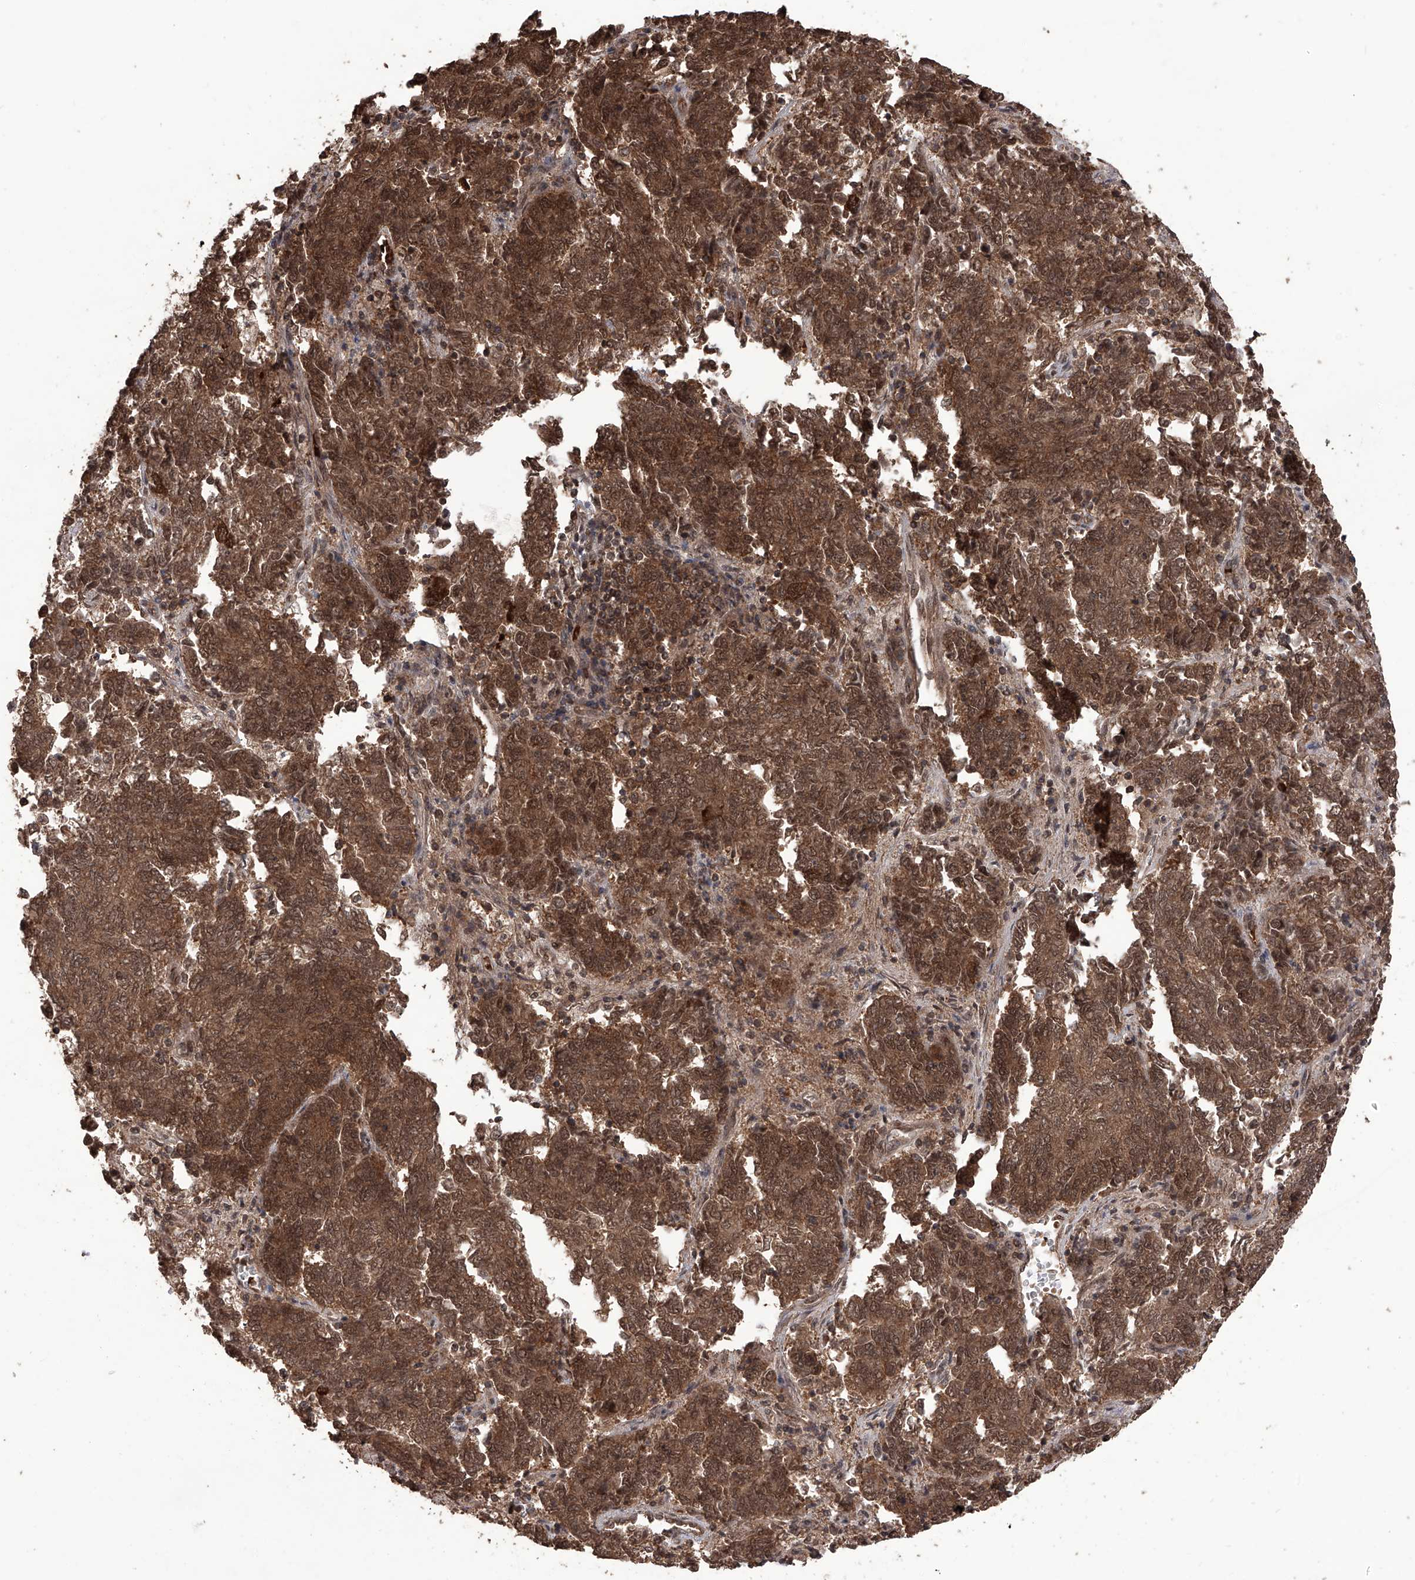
{"staining": {"intensity": "strong", "quantity": ">75%", "location": "cytoplasmic/membranous,nuclear"}, "tissue": "endometrial cancer", "cell_type": "Tumor cells", "image_type": "cancer", "snomed": [{"axis": "morphology", "description": "Adenocarcinoma, NOS"}, {"axis": "topography", "description": "Endometrium"}], "caption": "Endometrial cancer stained with a brown dye shows strong cytoplasmic/membranous and nuclear positive staining in approximately >75% of tumor cells.", "gene": "LYSMD4", "patient": {"sex": "female", "age": 80}}